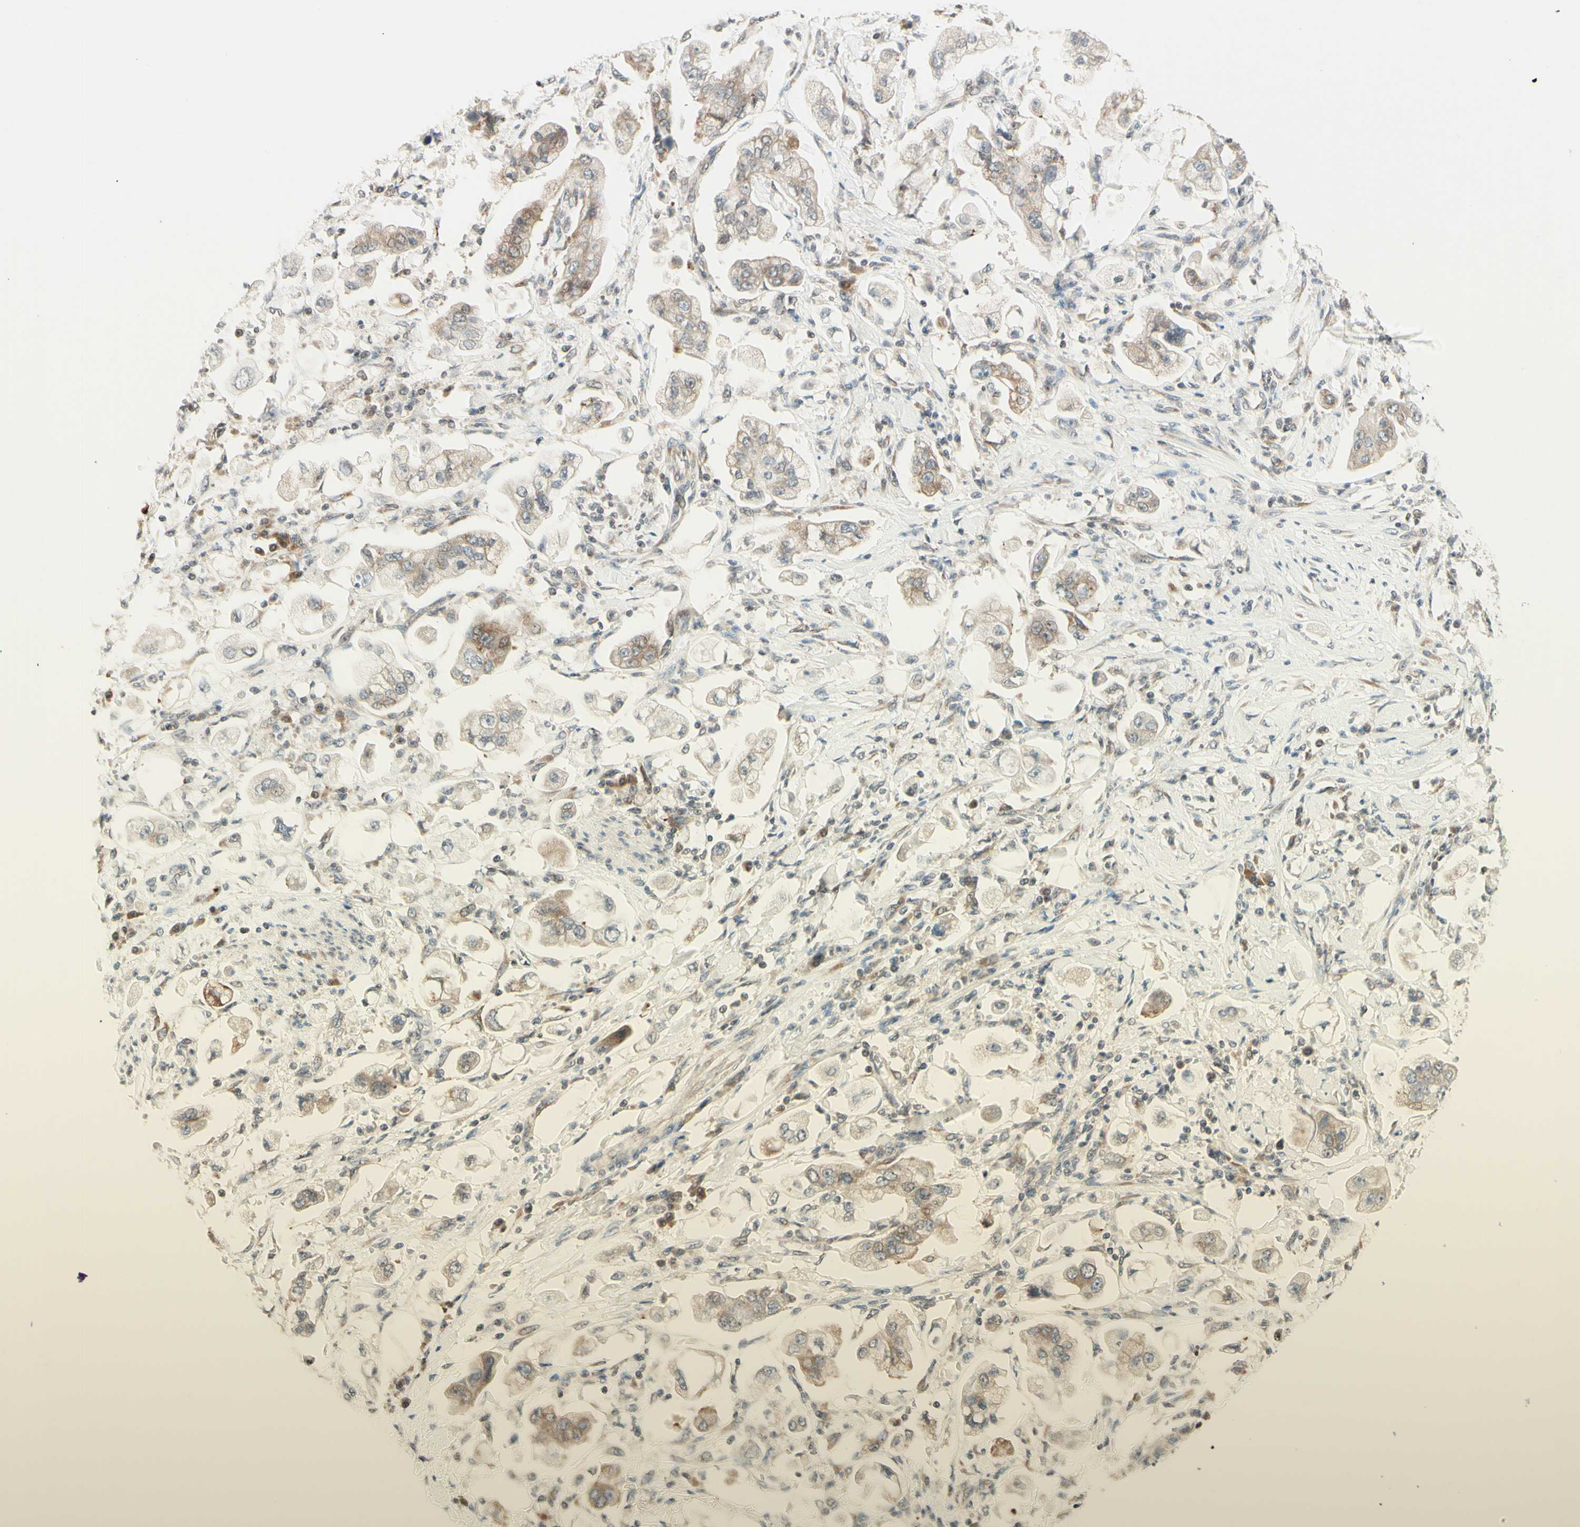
{"staining": {"intensity": "weak", "quantity": ">75%", "location": "cytoplasmic/membranous"}, "tissue": "stomach cancer", "cell_type": "Tumor cells", "image_type": "cancer", "snomed": [{"axis": "morphology", "description": "Adenocarcinoma, NOS"}, {"axis": "topography", "description": "Stomach"}], "caption": "High-magnification brightfield microscopy of adenocarcinoma (stomach) stained with DAB (3,3'-diaminobenzidine) (brown) and counterstained with hematoxylin (blue). tumor cells exhibit weak cytoplasmic/membranous staining is appreciated in about>75% of cells.", "gene": "ZW10", "patient": {"sex": "male", "age": 62}}